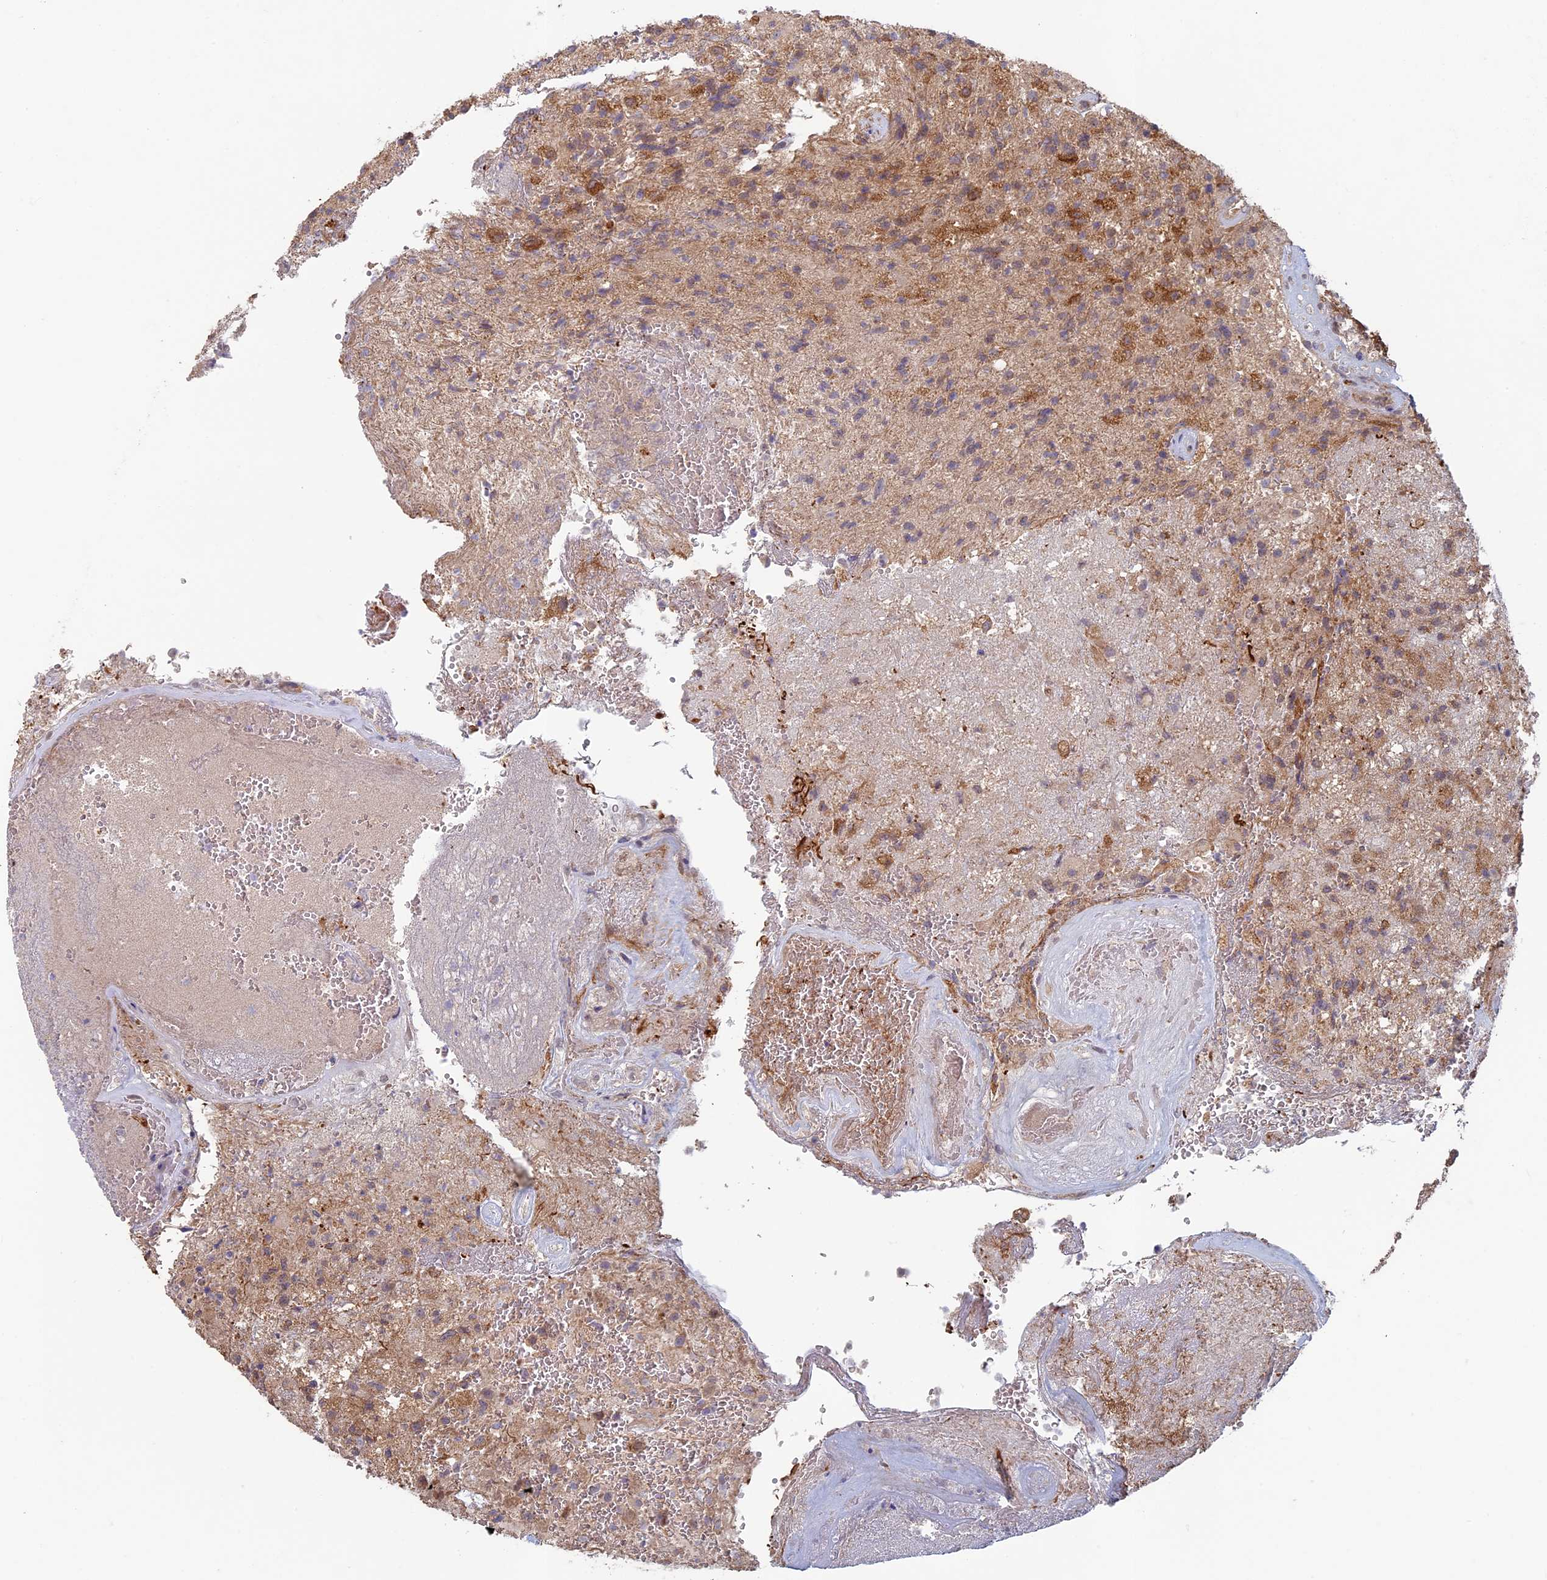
{"staining": {"intensity": "moderate", "quantity": "<25%", "location": "cytoplasmic/membranous"}, "tissue": "glioma", "cell_type": "Tumor cells", "image_type": "cancer", "snomed": [{"axis": "morphology", "description": "Glioma, malignant, High grade"}, {"axis": "topography", "description": "Brain"}], "caption": "High-grade glioma (malignant) stained for a protein (brown) demonstrates moderate cytoplasmic/membranous positive staining in about <25% of tumor cells.", "gene": "RCCD1", "patient": {"sex": "male", "age": 56}}